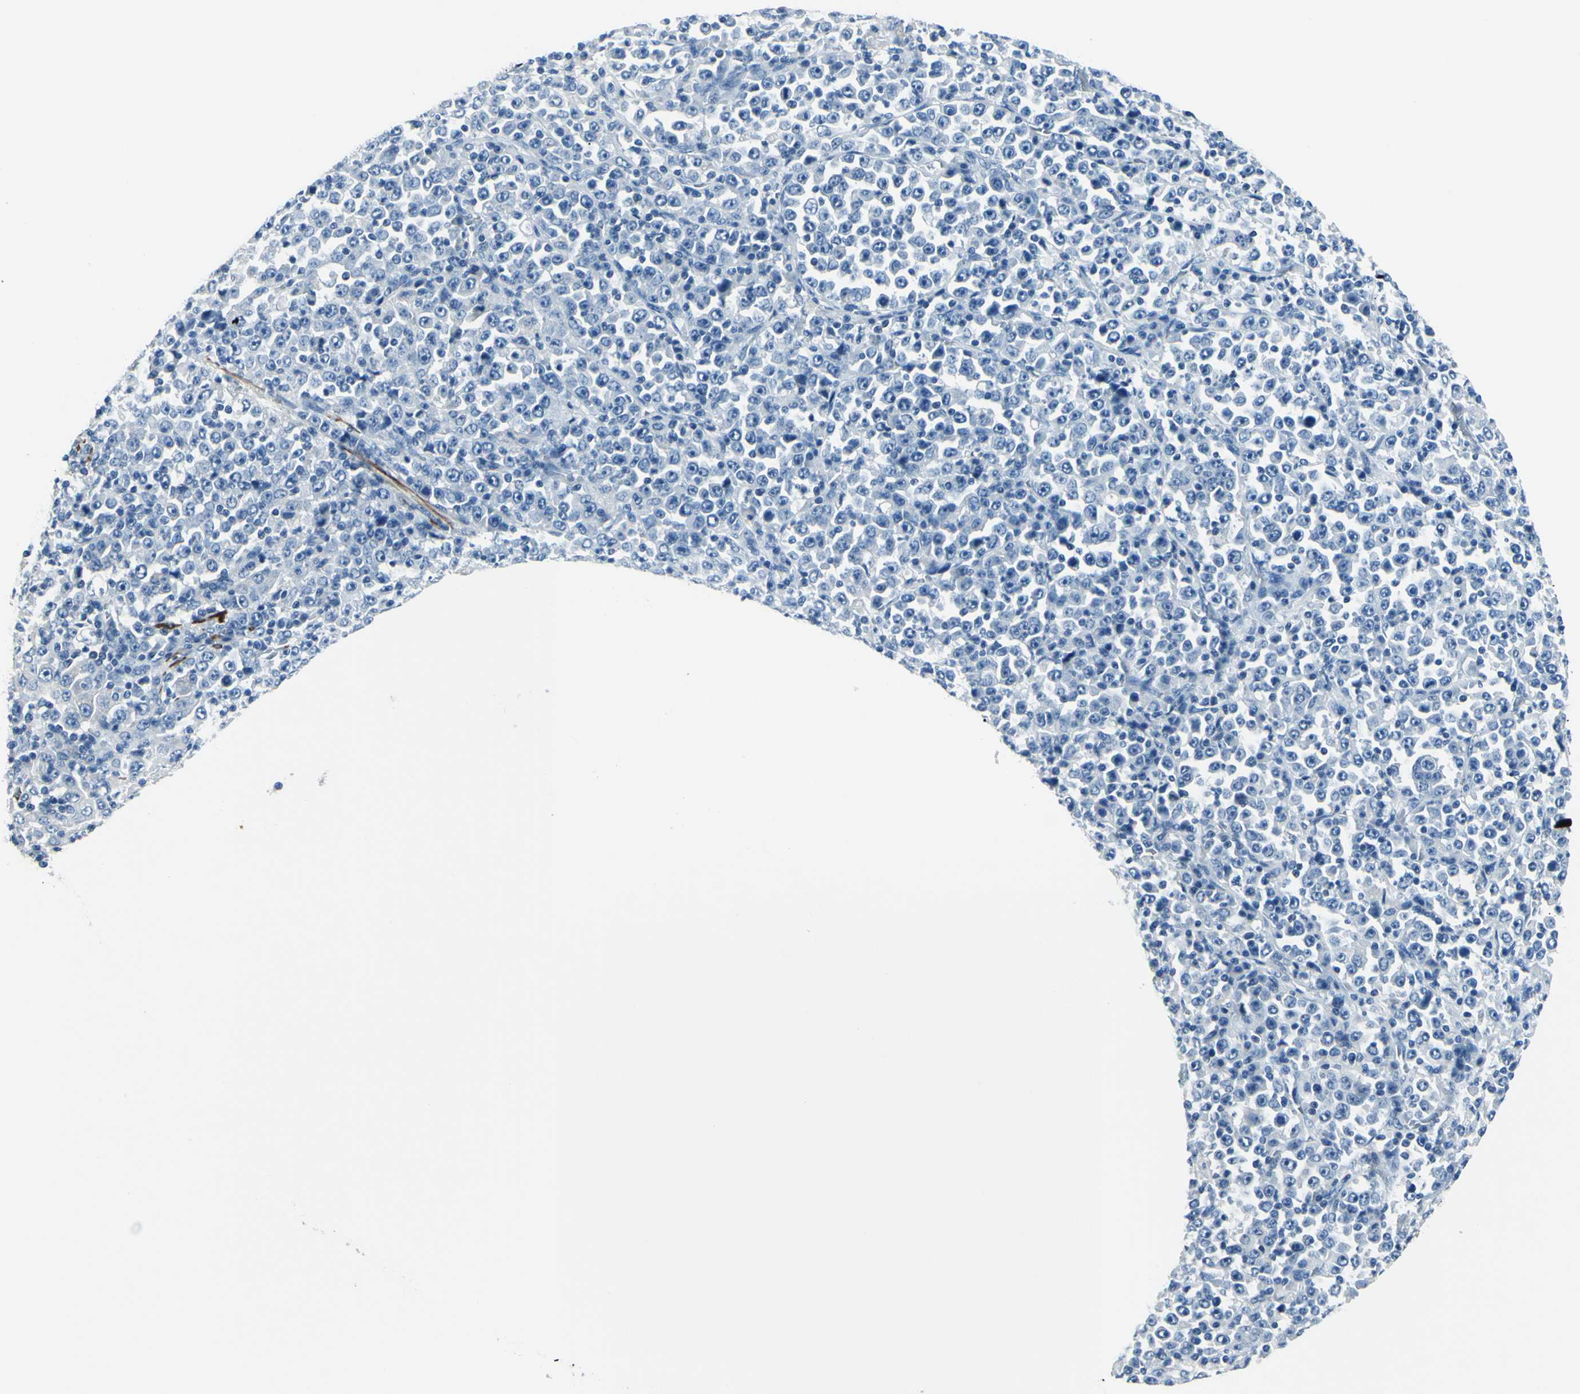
{"staining": {"intensity": "negative", "quantity": "none", "location": "none"}, "tissue": "stomach cancer", "cell_type": "Tumor cells", "image_type": "cancer", "snomed": [{"axis": "morphology", "description": "Normal tissue, NOS"}, {"axis": "morphology", "description": "Adenocarcinoma, NOS"}, {"axis": "topography", "description": "Stomach, upper"}, {"axis": "topography", "description": "Stomach"}], "caption": "Tumor cells are negative for protein expression in human adenocarcinoma (stomach). (DAB immunohistochemistry with hematoxylin counter stain).", "gene": "CDH15", "patient": {"sex": "male", "age": 59}}